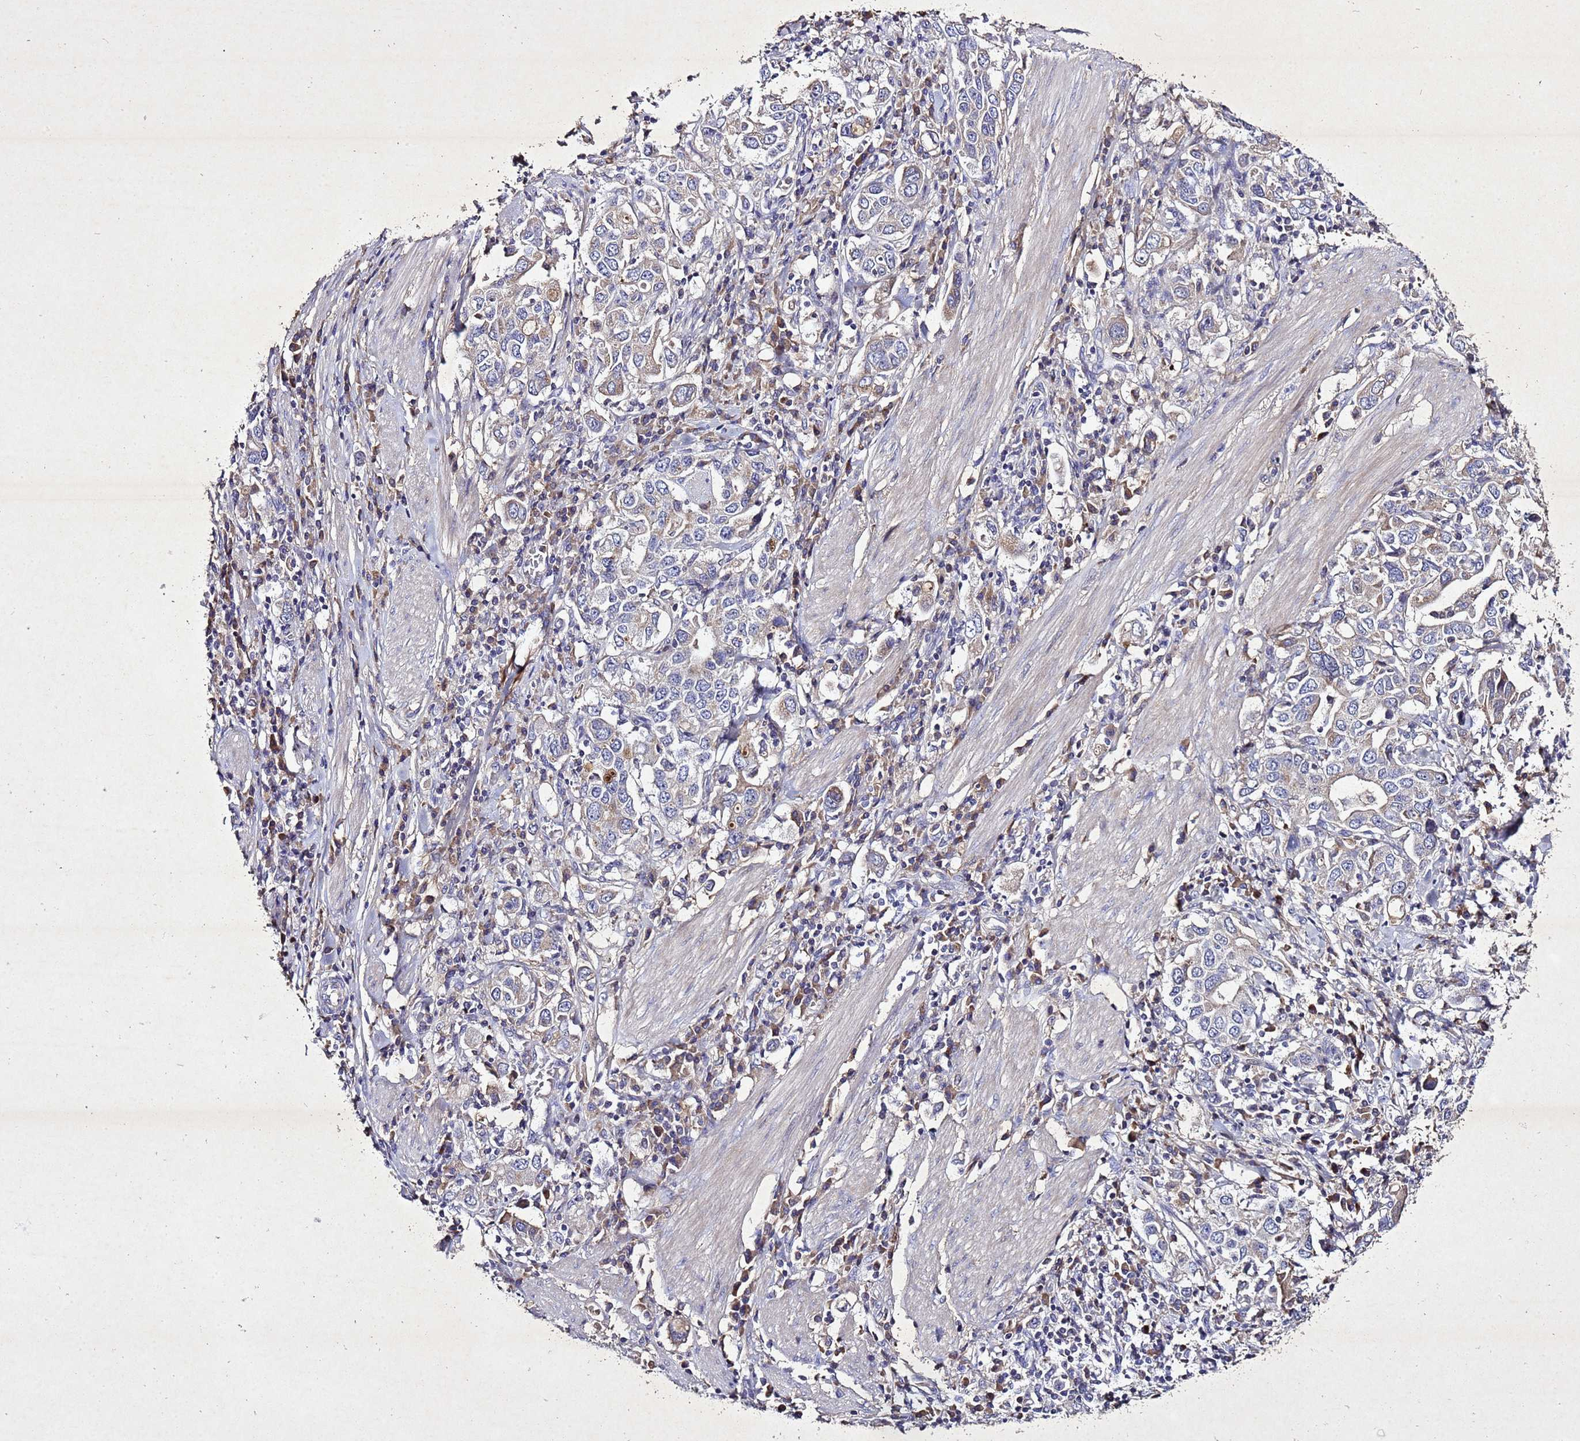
{"staining": {"intensity": "weak", "quantity": "<25%", "location": "cytoplasmic/membranous"}, "tissue": "stomach cancer", "cell_type": "Tumor cells", "image_type": "cancer", "snomed": [{"axis": "morphology", "description": "Adenocarcinoma, NOS"}, {"axis": "topography", "description": "Stomach, upper"}], "caption": "Immunohistochemistry (IHC) of stomach cancer (adenocarcinoma) reveals no staining in tumor cells.", "gene": "SV2B", "patient": {"sex": "male", "age": 62}}